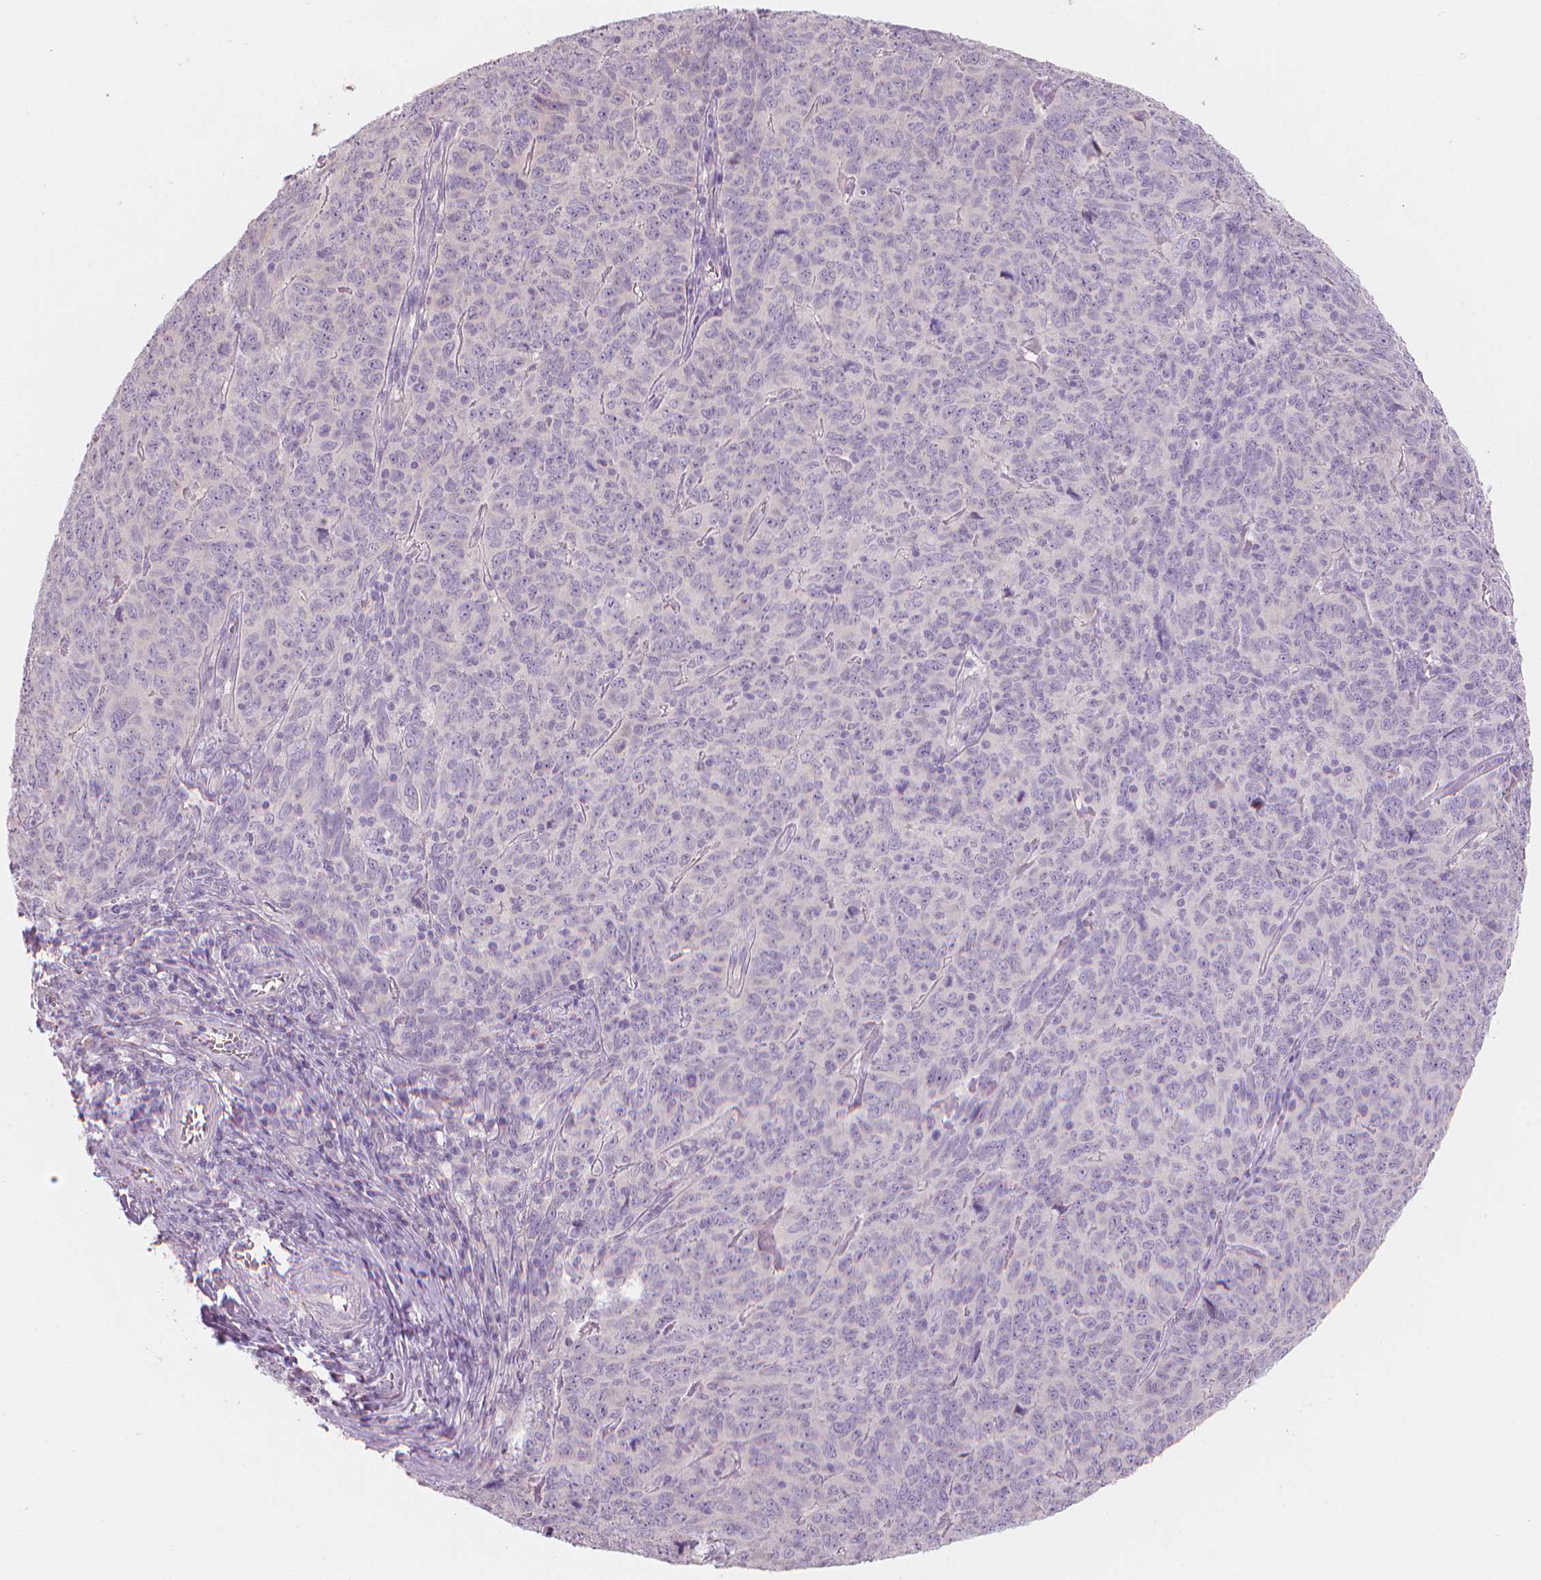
{"staining": {"intensity": "negative", "quantity": "none", "location": "none"}, "tissue": "skin cancer", "cell_type": "Tumor cells", "image_type": "cancer", "snomed": [{"axis": "morphology", "description": "Squamous cell carcinoma, NOS"}, {"axis": "topography", "description": "Skin"}, {"axis": "topography", "description": "Anal"}], "caption": "This is an IHC photomicrograph of skin cancer (squamous cell carcinoma). There is no positivity in tumor cells.", "gene": "APOA4", "patient": {"sex": "female", "age": 51}}